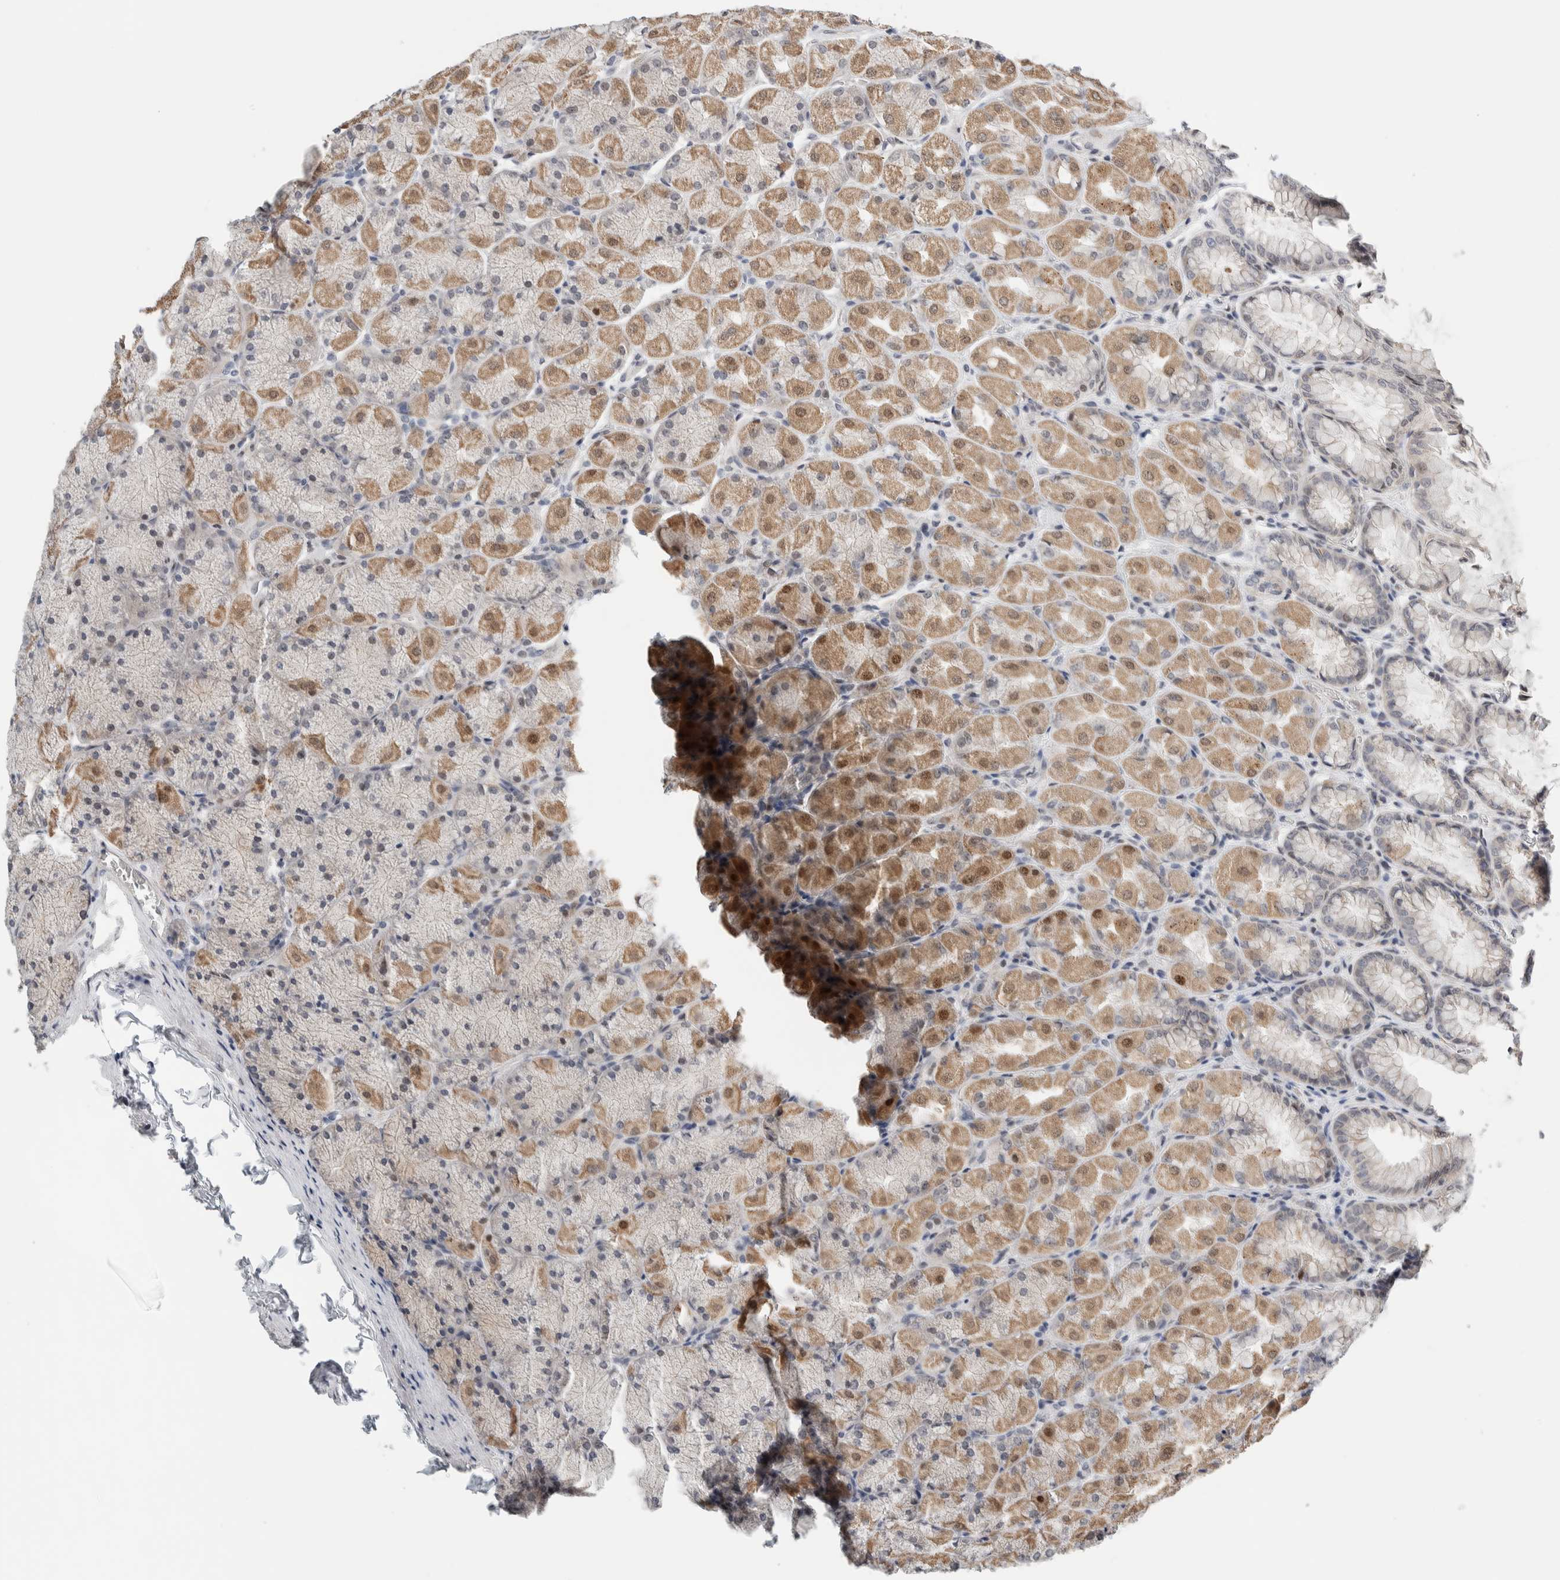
{"staining": {"intensity": "moderate", "quantity": "25%-75%", "location": "cytoplasmic/membranous,nuclear"}, "tissue": "stomach", "cell_type": "Glandular cells", "image_type": "normal", "snomed": [{"axis": "morphology", "description": "Normal tissue, NOS"}, {"axis": "topography", "description": "Stomach, upper"}], "caption": "Normal stomach was stained to show a protein in brown. There is medium levels of moderate cytoplasmic/membranous,nuclear staining in approximately 25%-75% of glandular cells. (DAB (3,3'-diaminobenzidine) = brown stain, brightfield microscopy at high magnification).", "gene": "NEUROD1", "patient": {"sex": "female", "age": 56}}